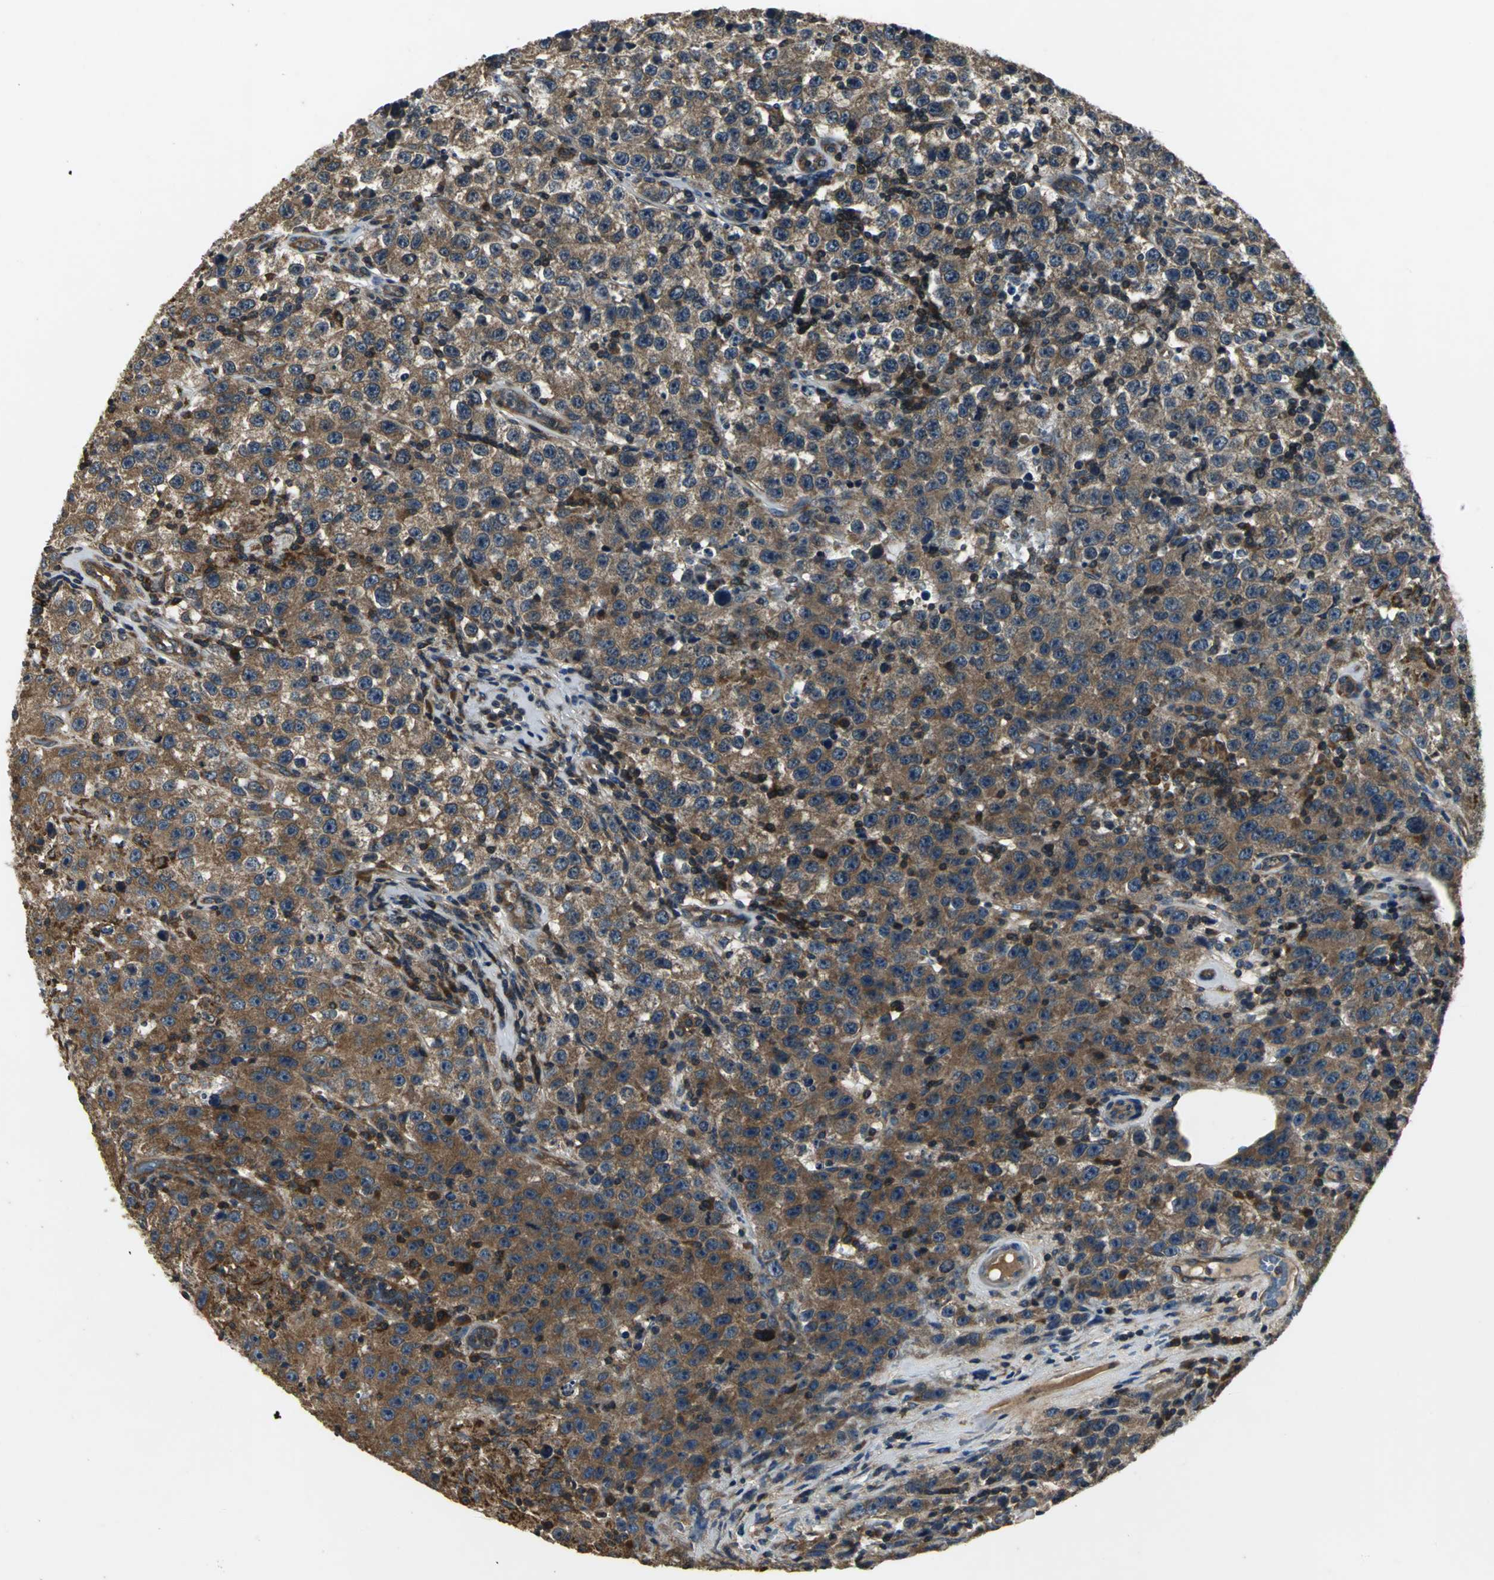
{"staining": {"intensity": "moderate", "quantity": ">75%", "location": "cytoplasmic/membranous"}, "tissue": "testis cancer", "cell_type": "Tumor cells", "image_type": "cancer", "snomed": [{"axis": "morphology", "description": "Seminoma, NOS"}, {"axis": "topography", "description": "Testis"}], "caption": "The immunohistochemical stain shows moderate cytoplasmic/membranous positivity in tumor cells of seminoma (testis) tissue. (brown staining indicates protein expression, while blue staining denotes nuclei).", "gene": "IRF3", "patient": {"sex": "male", "age": 52}}